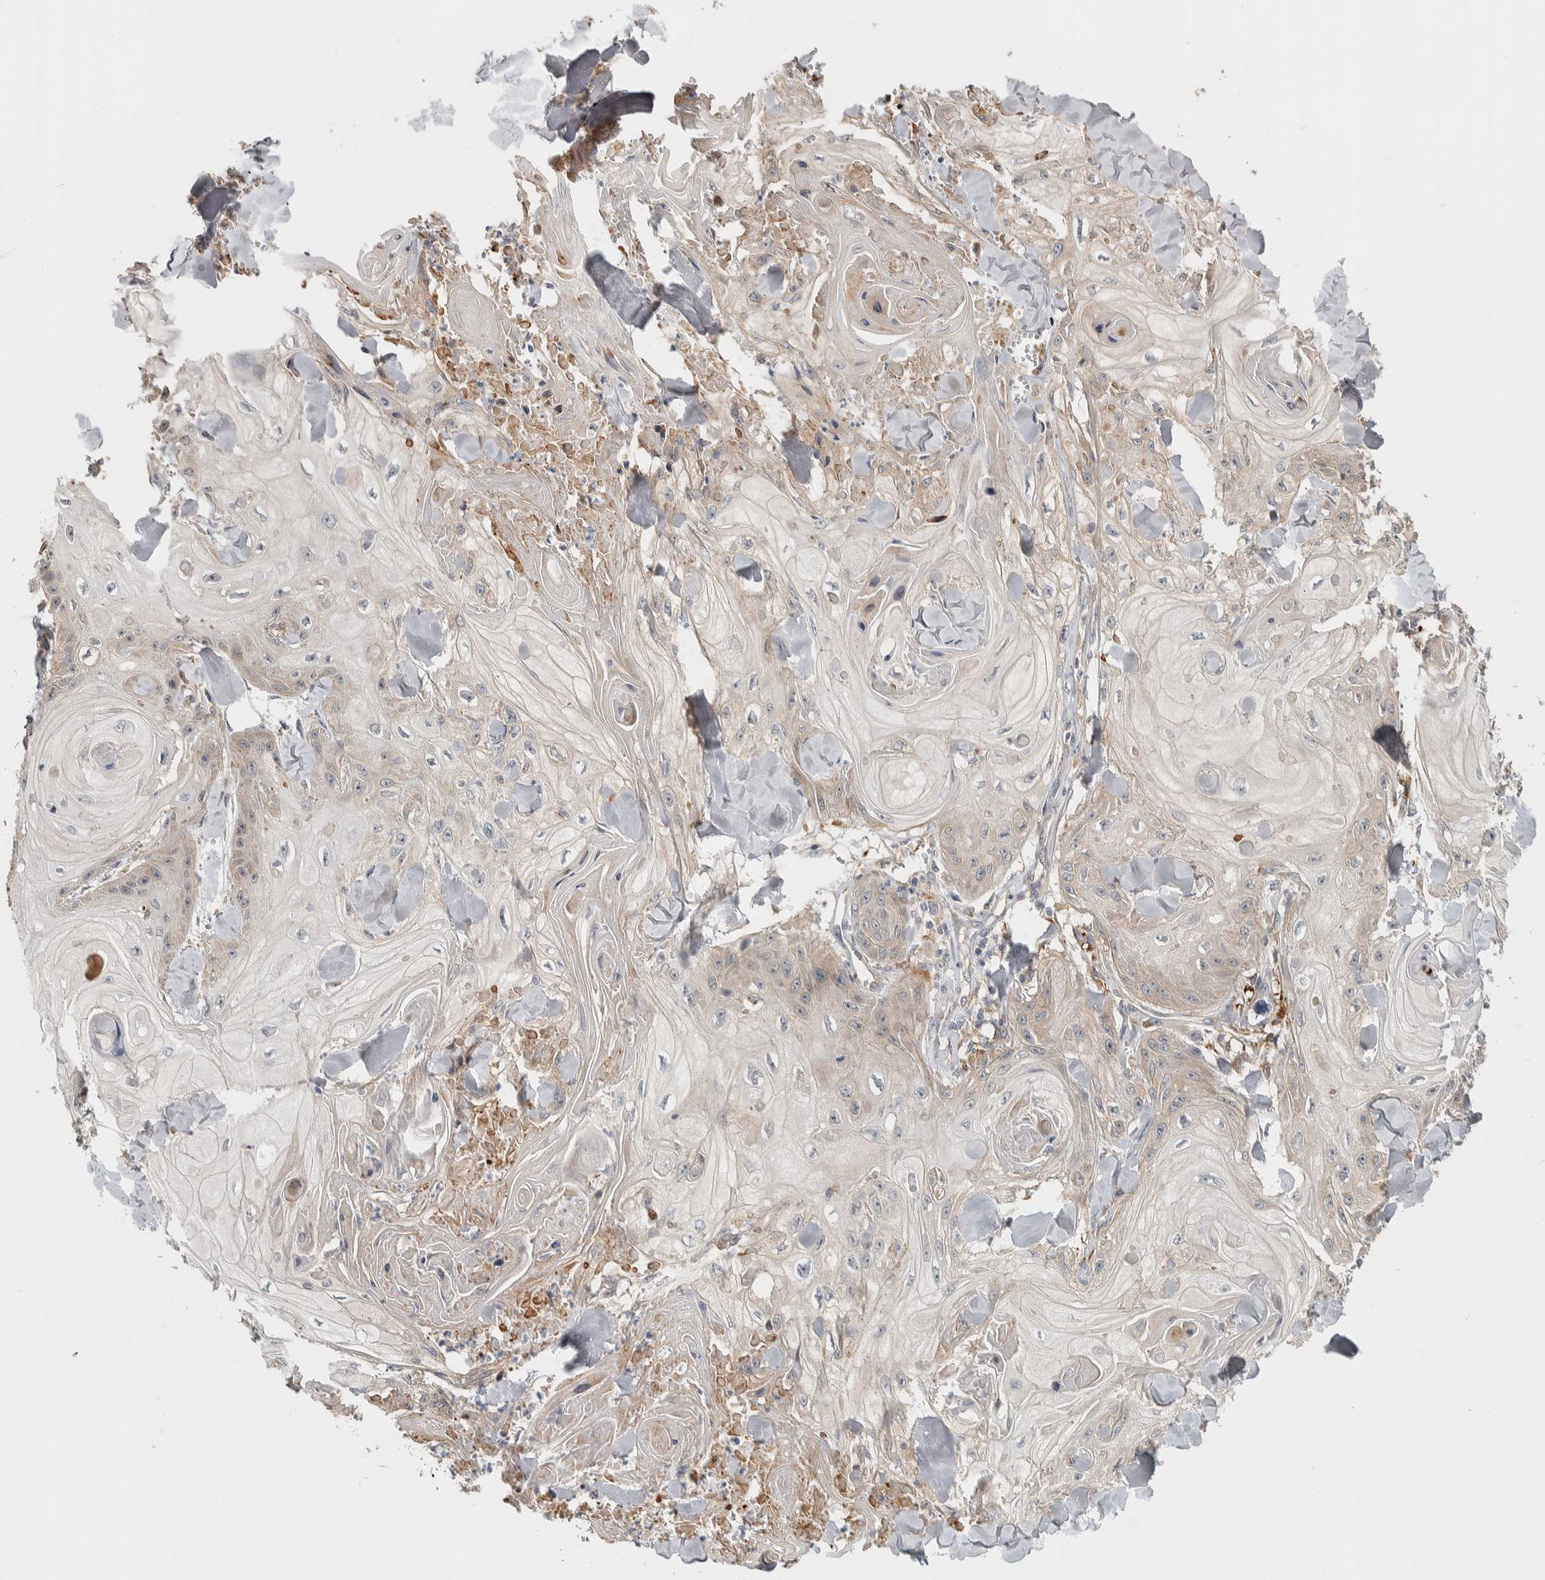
{"staining": {"intensity": "negative", "quantity": "none", "location": "none"}, "tissue": "skin cancer", "cell_type": "Tumor cells", "image_type": "cancer", "snomed": [{"axis": "morphology", "description": "Squamous cell carcinoma, NOS"}, {"axis": "topography", "description": "Skin"}], "caption": "DAB immunohistochemical staining of skin cancer shows no significant expression in tumor cells.", "gene": "TBC1D31", "patient": {"sex": "male", "age": 74}}